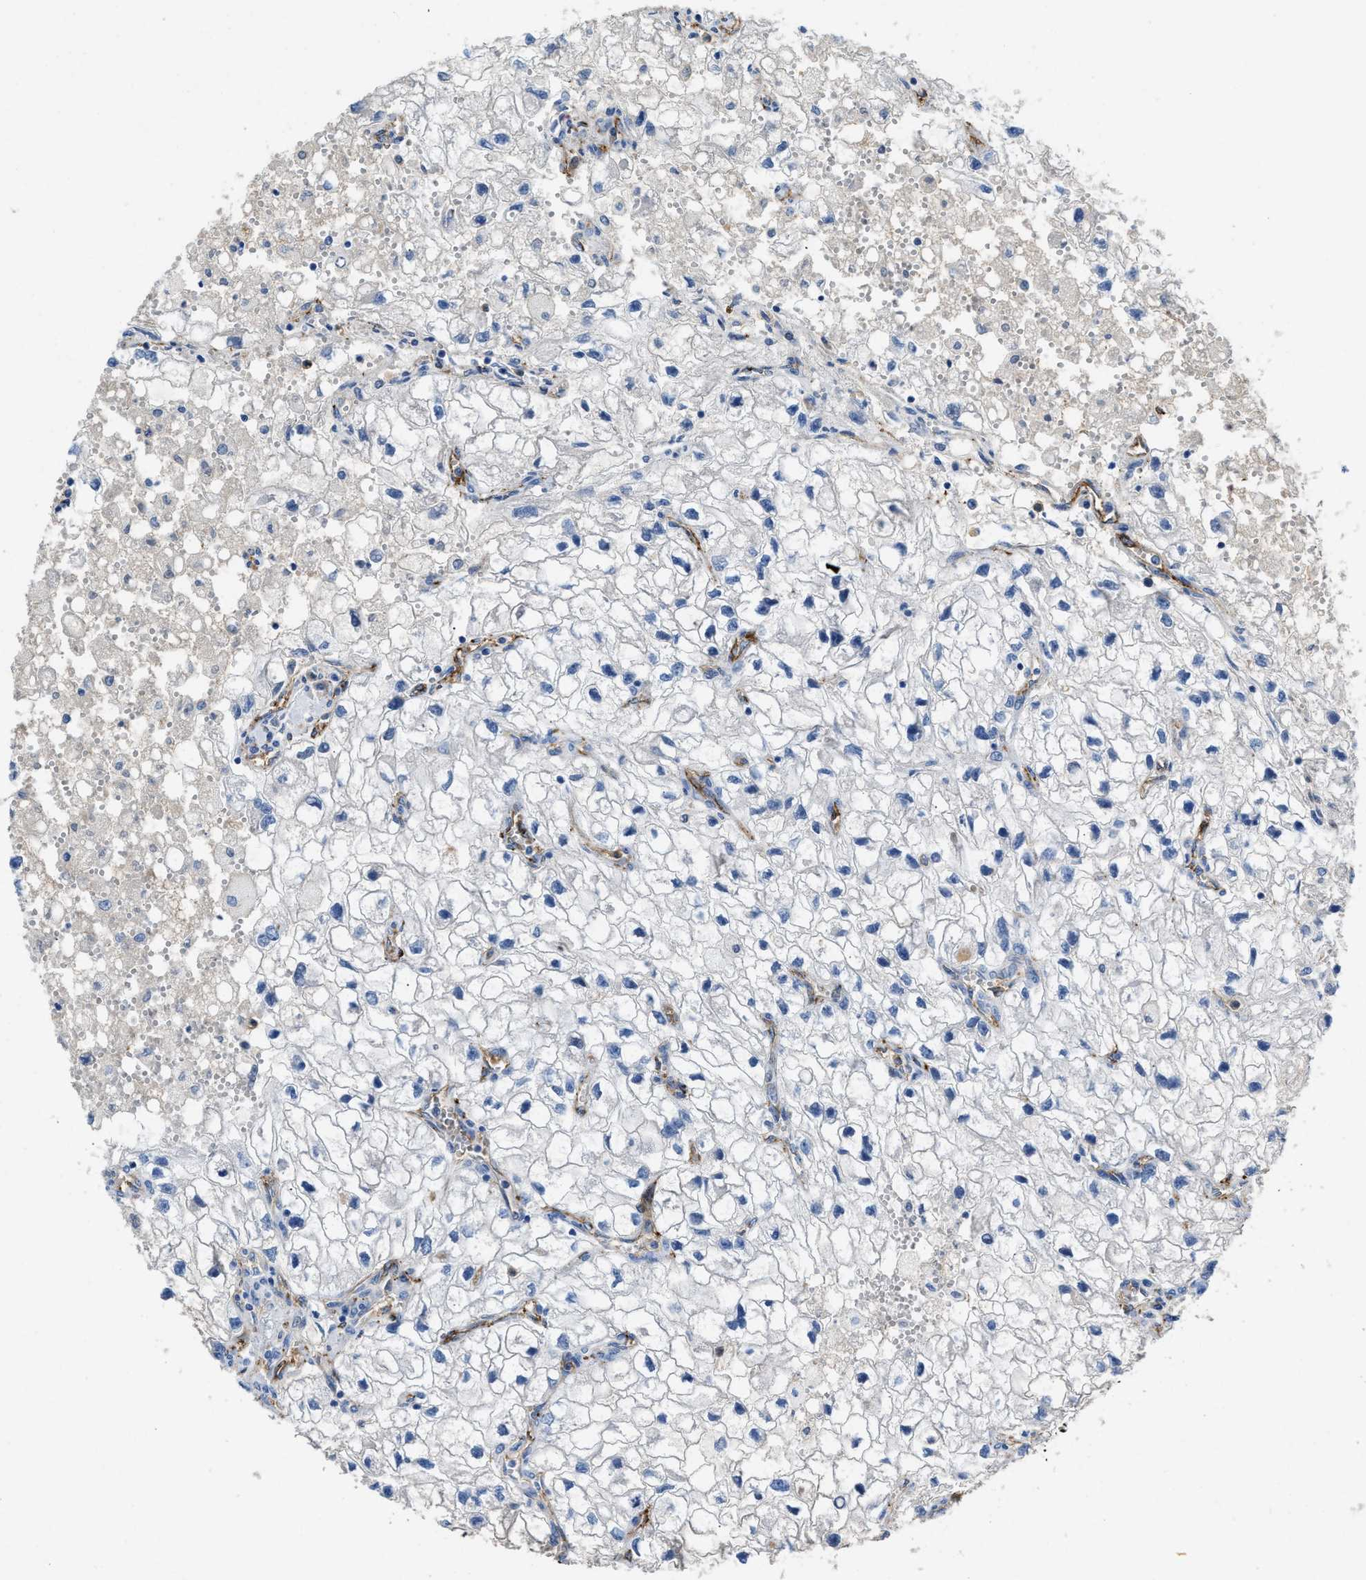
{"staining": {"intensity": "negative", "quantity": "none", "location": "none"}, "tissue": "renal cancer", "cell_type": "Tumor cells", "image_type": "cancer", "snomed": [{"axis": "morphology", "description": "Adenocarcinoma, NOS"}, {"axis": "topography", "description": "Kidney"}], "caption": "The photomicrograph demonstrates no staining of tumor cells in renal cancer (adenocarcinoma).", "gene": "SPEG", "patient": {"sex": "female", "age": 70}}